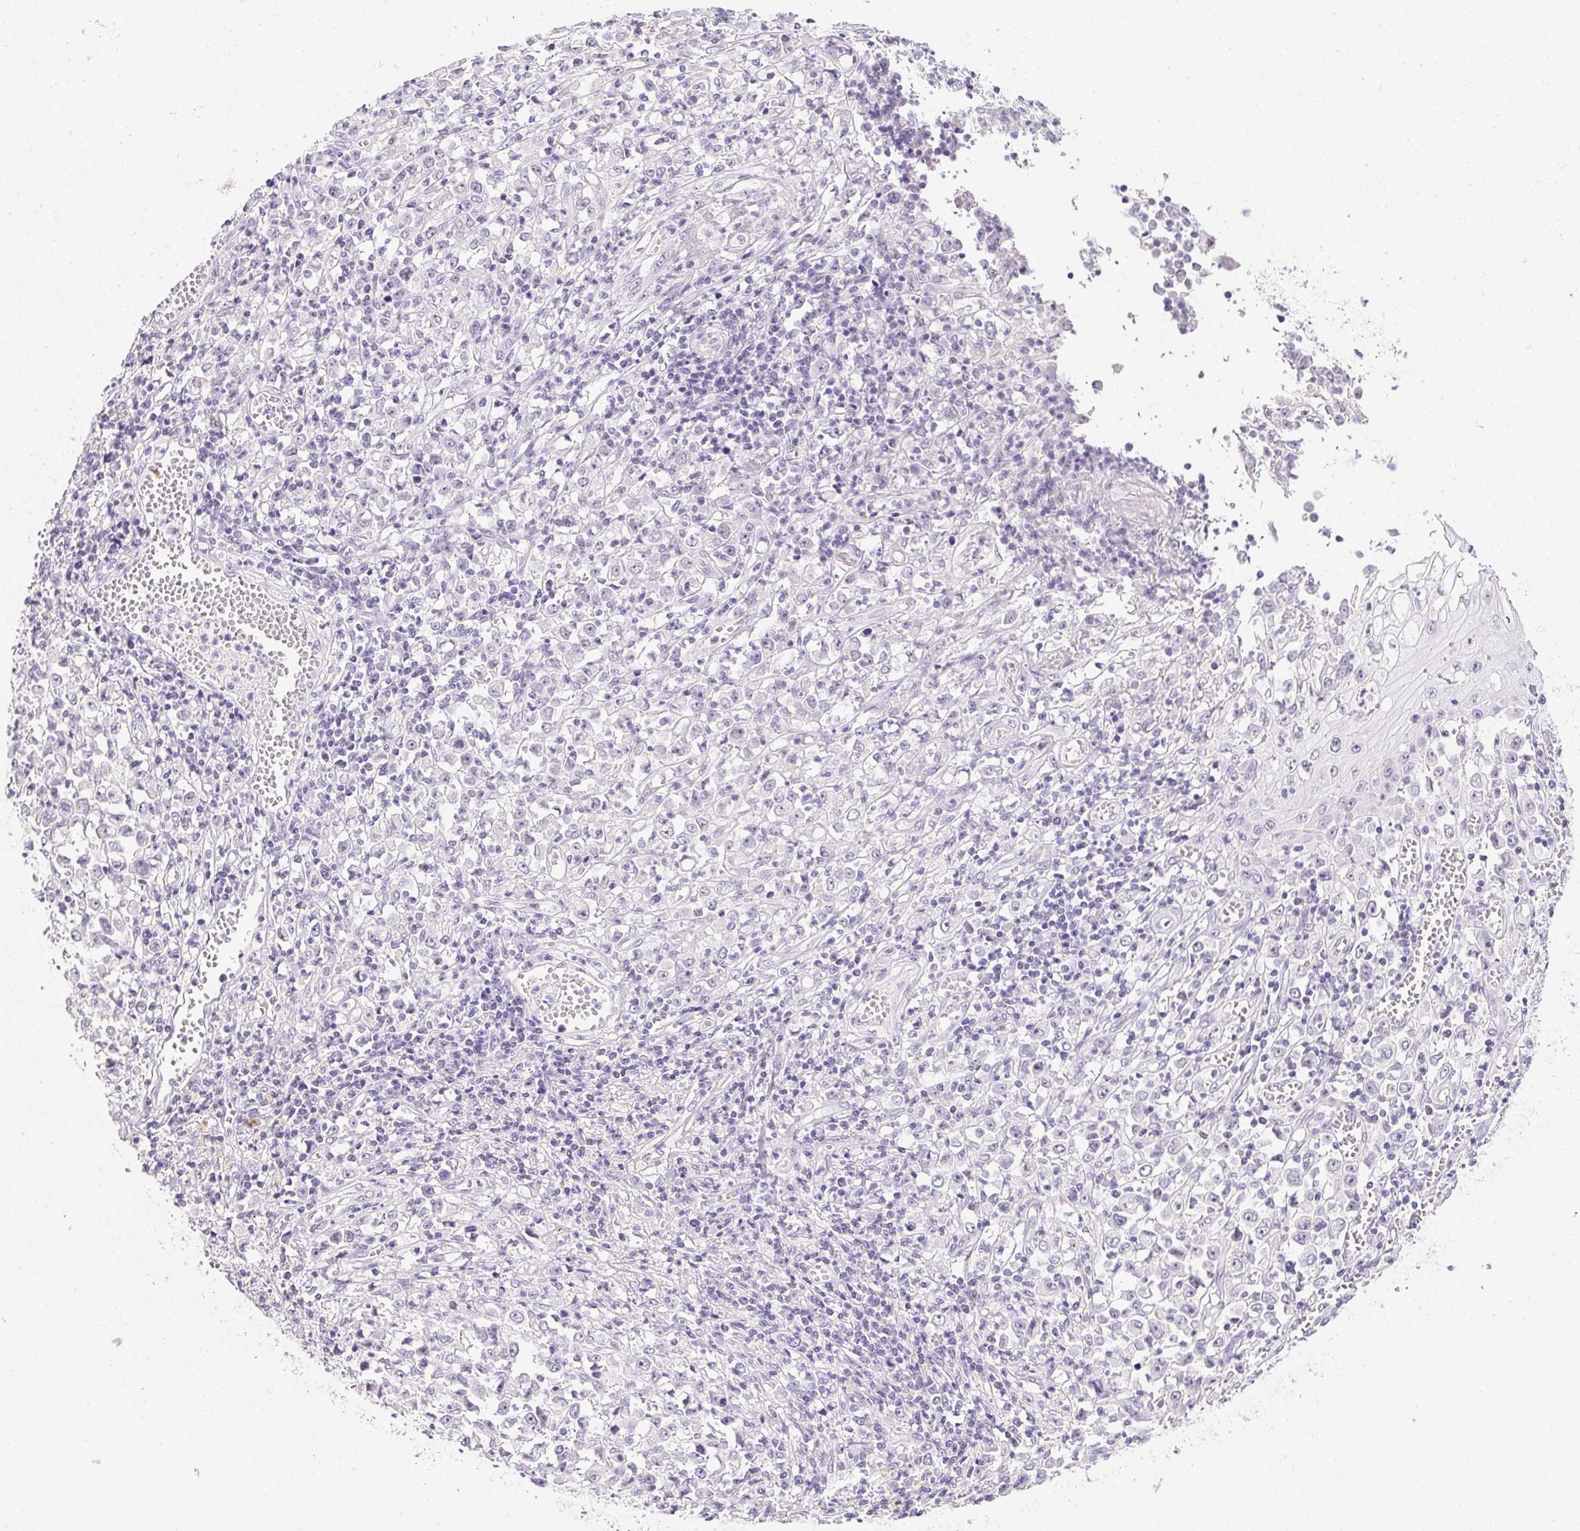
{"staining": {"intensity": "negative", "quantity": "none", "location": "none"}, "tissue": "stomach cancer", "cell_type": "Tumor cells", "image_type": "cancer", "snomed": [{"axis": "morphology", "description": "Adenocarcinoma, NOS"}, {"axis": "topography", "description": "Stomach, upper"}], "caption": "High magnification brightfield microscopy of stomach adenocarcinoma stained with DAB (3,3'-diaminobenzidine) (brown) and counterstained with hematoxylin (blue): tumor cells show no significant positivity. Nuclei are stained in blue.", "gene": "PPY", "patient": {"sex": "male", "age": 70}}